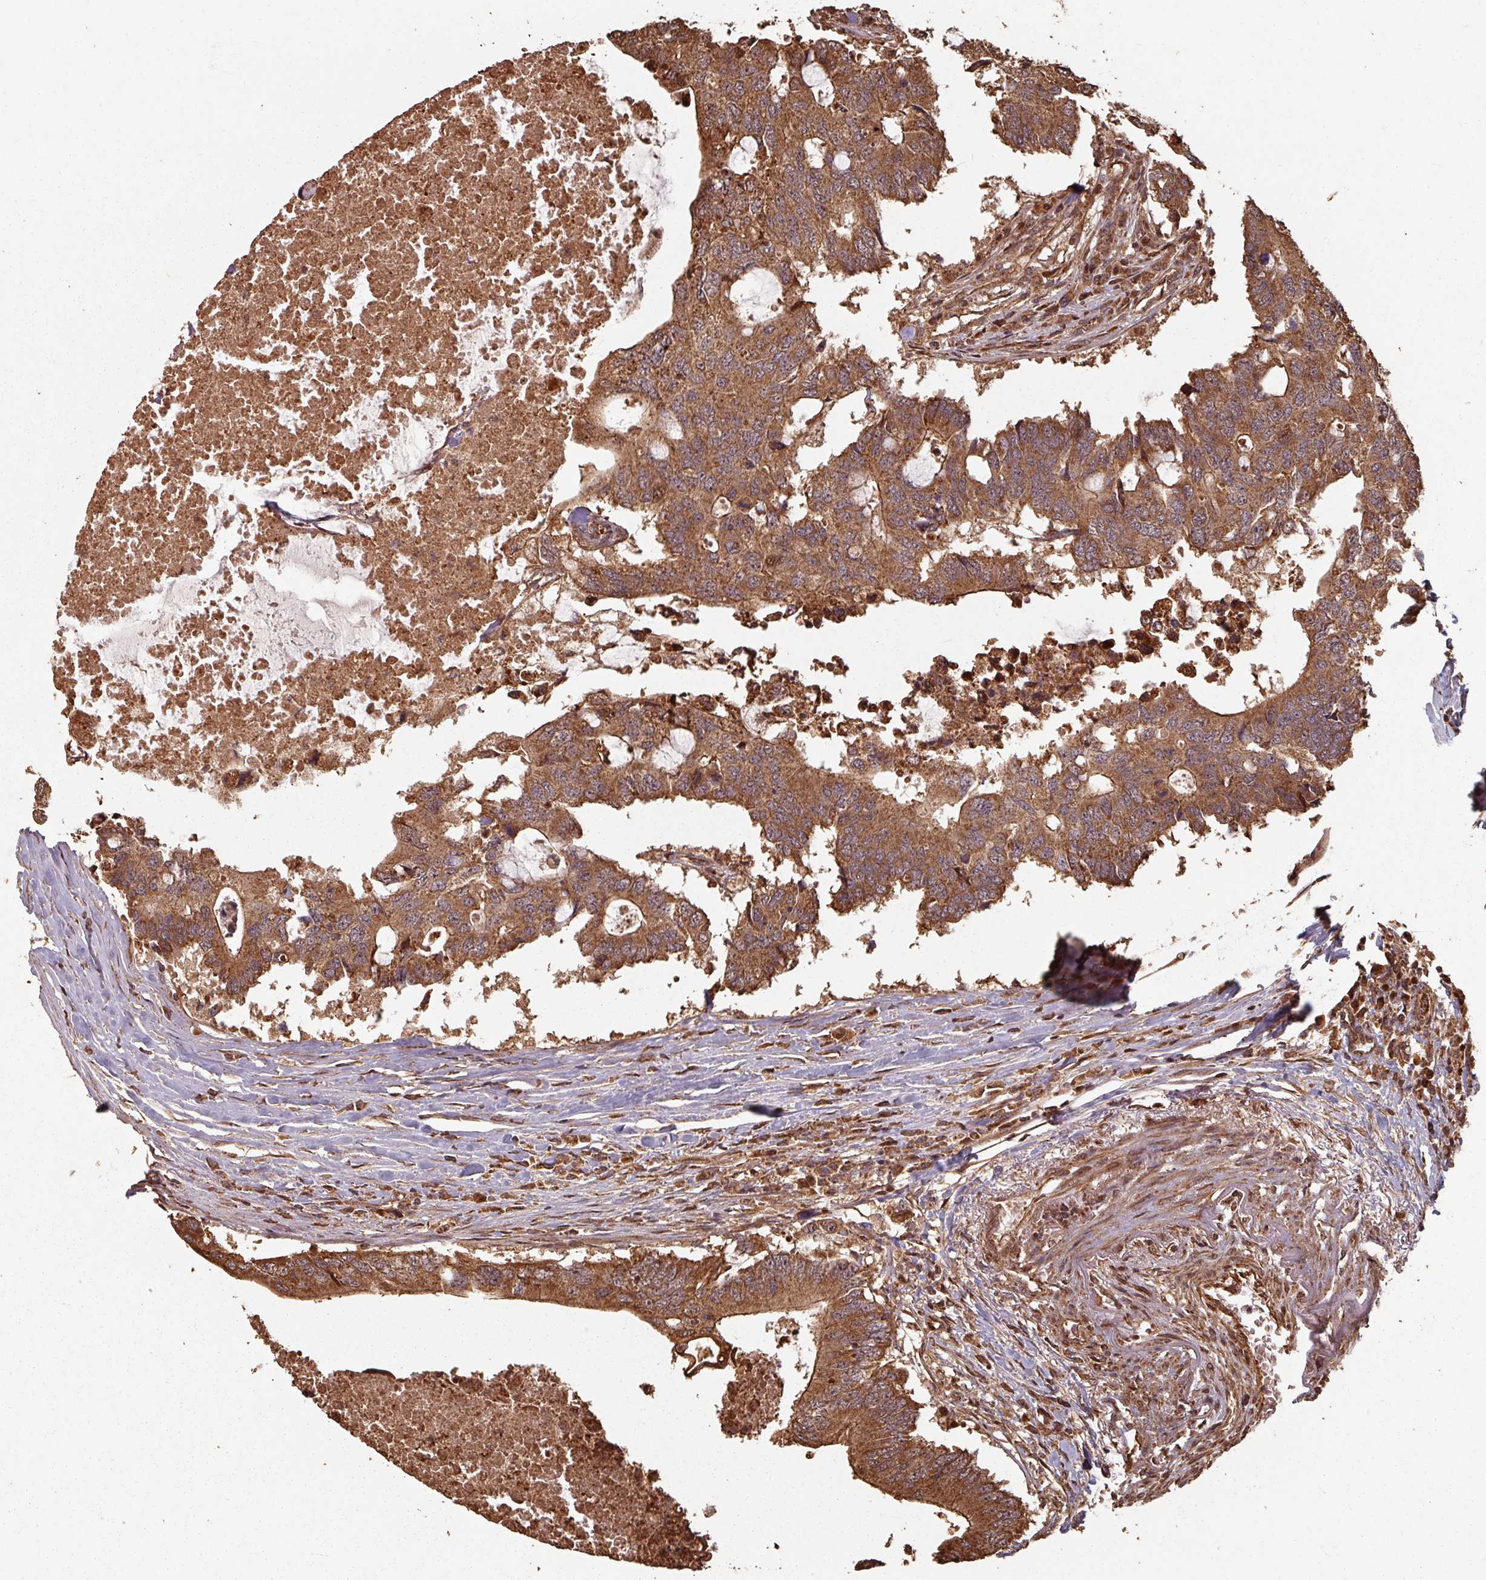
{"staining": {"intensity": "strong", "quantity": ">75%", "location": "cytoplasmic/membranous"}, "tissue": "colorectal cancer", "cell_type": "Tumor cells", "image_type": "cancer", "snomed": [{"axis": "morphology", "description": "Adenocarcinoma, NOS"}, {"axis": "topography", "description": "Colon"}], "caption": "An immunohistochemistry histopathology image of neoplastic tissue is shown. Protein staining in brown shows strong cytoplasmic/membranous positivity in adenocarcinoma (colorectal) within tumor cells. The staining was performed using DAB (3,3'-diaminobenzidine) to visualize the protein expression in brown, while the nuclei were stained in blue with hematoxylin (Magnification: 20x).", "gene": "EID1", "patient": {"sex": "male", "age": 71}}